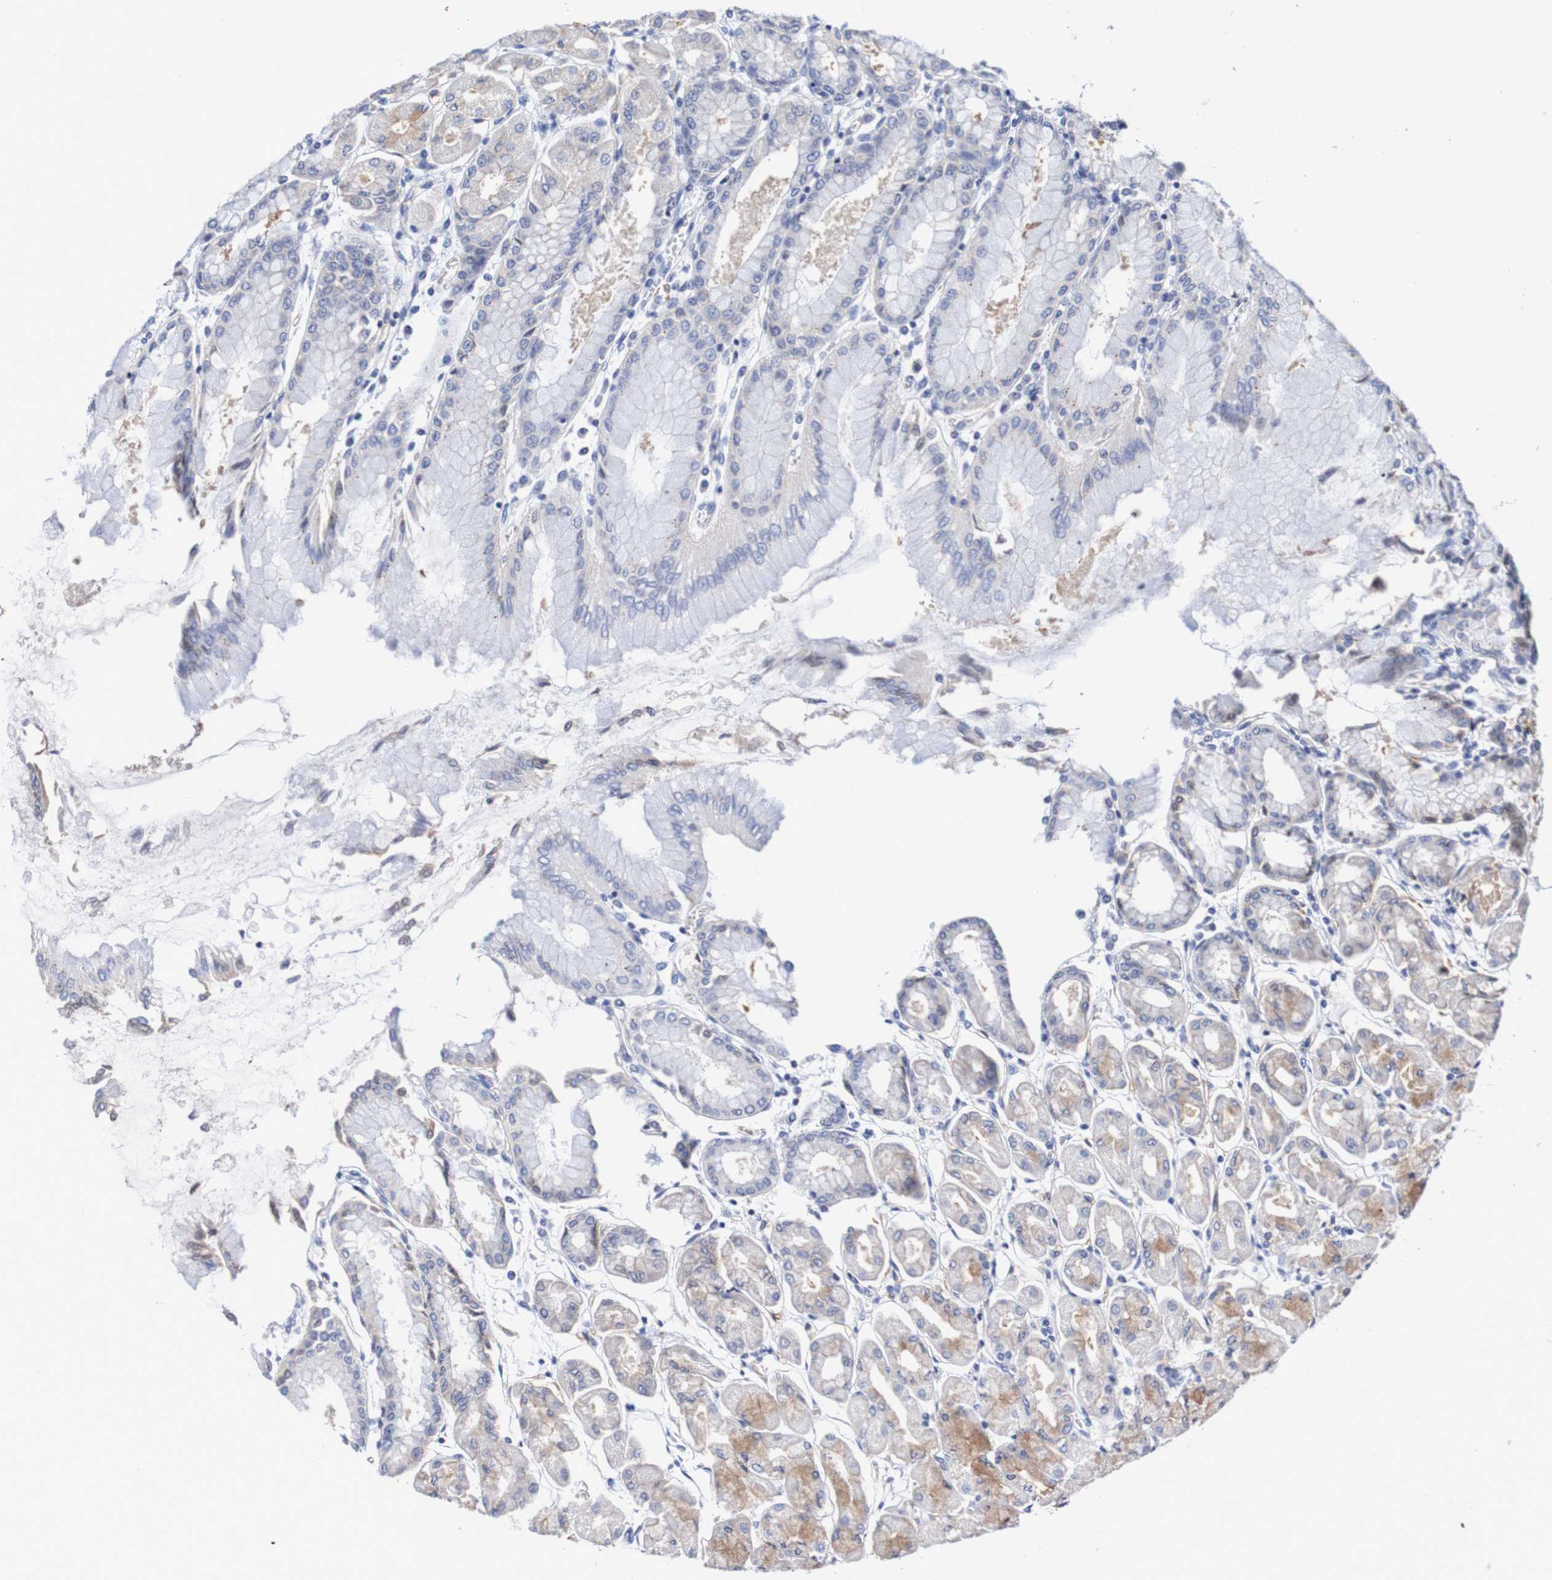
{"staining": {"intensity": "moderate", "quantity": "25%-75%", "location": "cytoplasmic/membranous"}, "tissue": "stomach", "cell_type": "Glandular cells", "image_type": "normal", "snomed": [{"axis": "morphology", "description": "Normal tissue, NOS"}, {"axis": "topography", "description": "Stomach, upper"}], "caption": "Moderate cytoplasmic/membranous staining for a protein is seen in approximately 25%-75% of glandular cells of benign stomach using immunohistochemistry.", "gene": "SEZ6", "patient": {"sex": "female", "age": 56}}